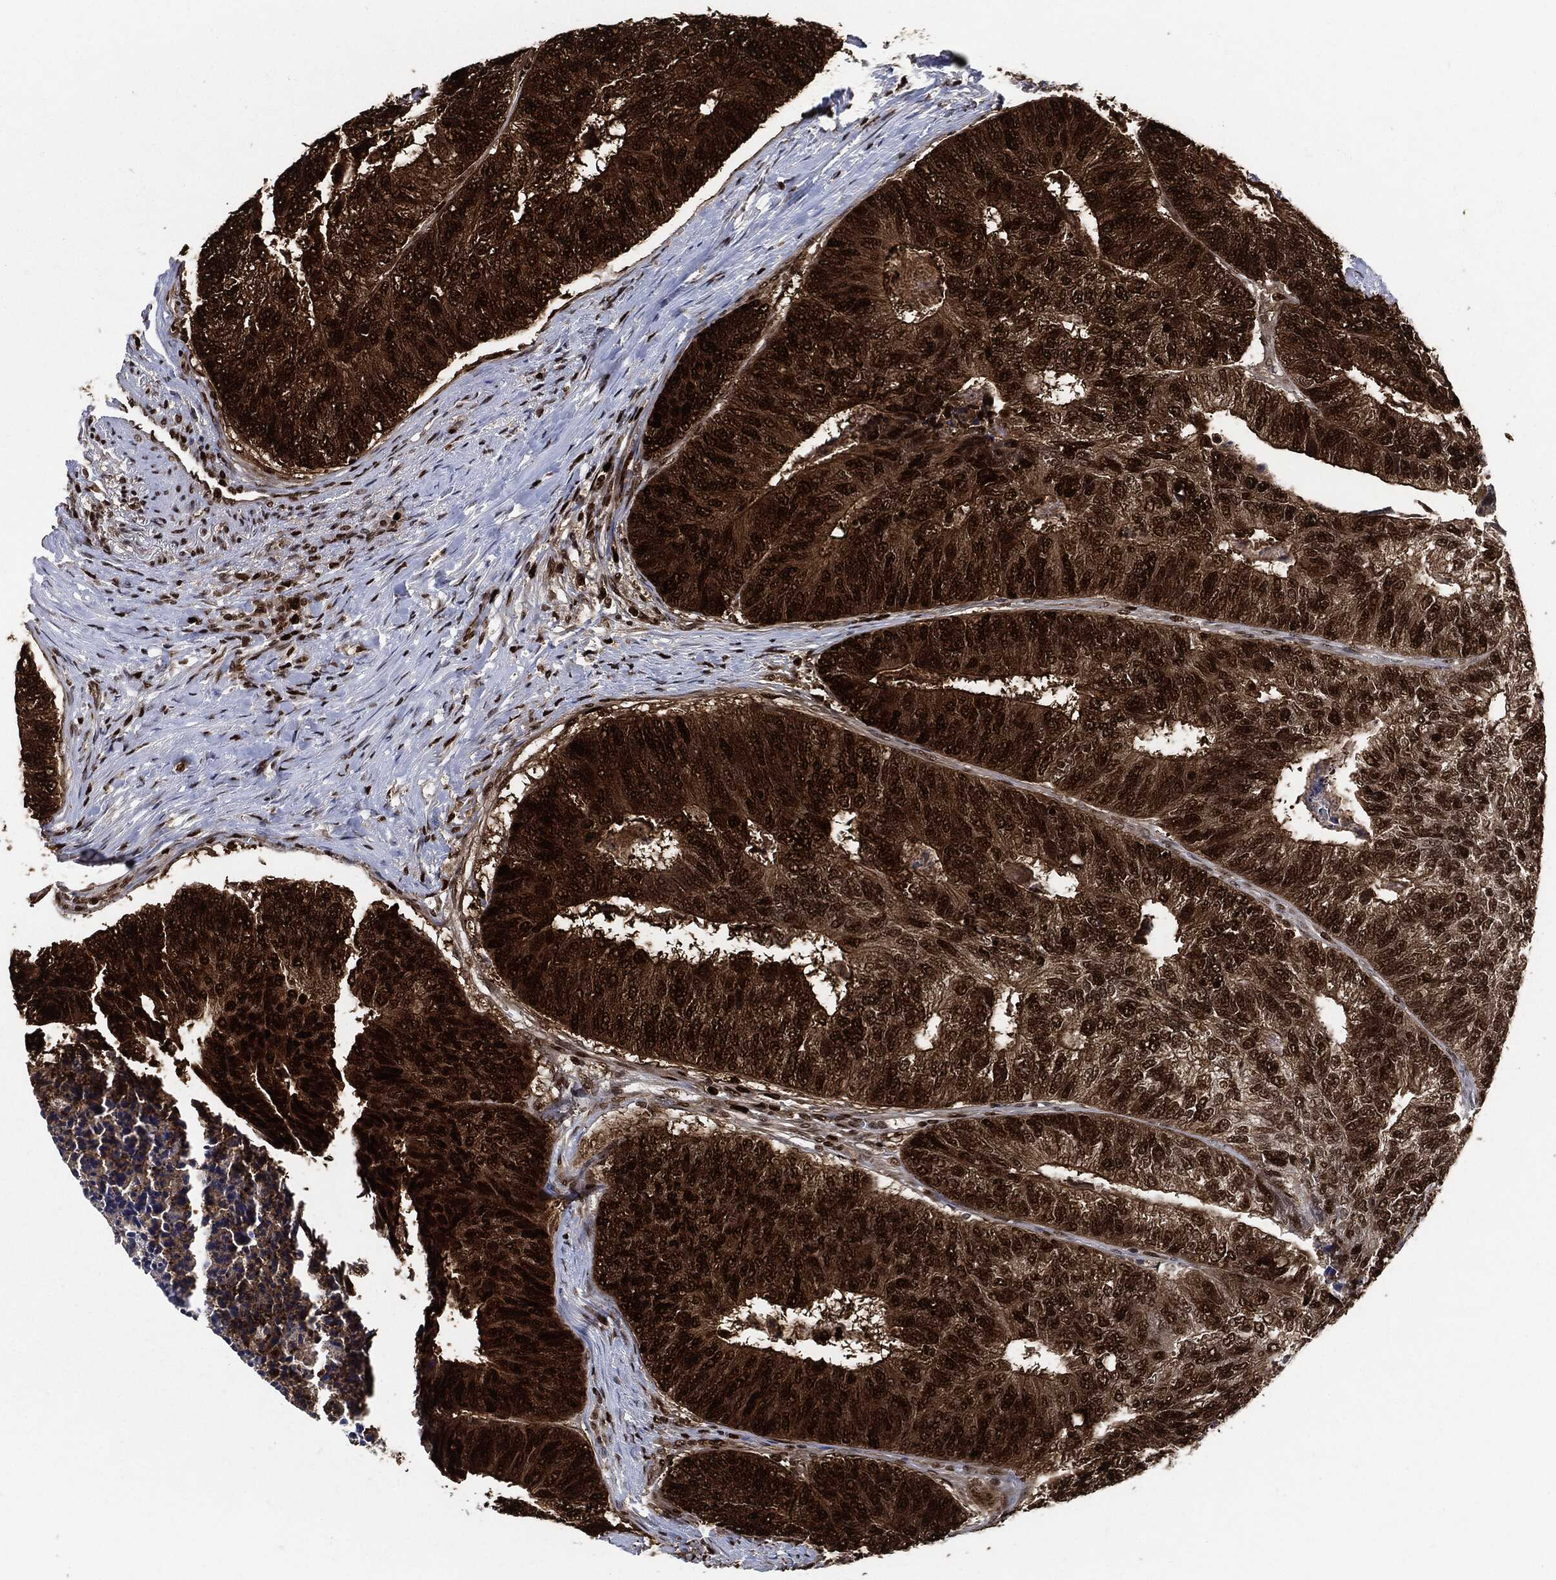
{"staining": {"intensity": "strong", "quantity": ">75%", "location": "cytoplasmic/membranous,nuclear"}, "tissue": "colorectal cancer", "cell_type": "Tumor cells", "image_type": "cancer", "snomed": [{"axis": "morphology", "description": "Adenocarcinoma, NOS"}, {"axis": "topography", "description": "Colon"}], "caption": "Tumor cells reveal high levels of strong cytoplasmic/membranous and nuclear staining in approximately >75% of cells in colorectal cancer (adenocarcinoma). (Brightfield microscopy of DAB IHC at high magnification).", "gene": "PCNA", "patient": {"sex": "female", "age": 67}}